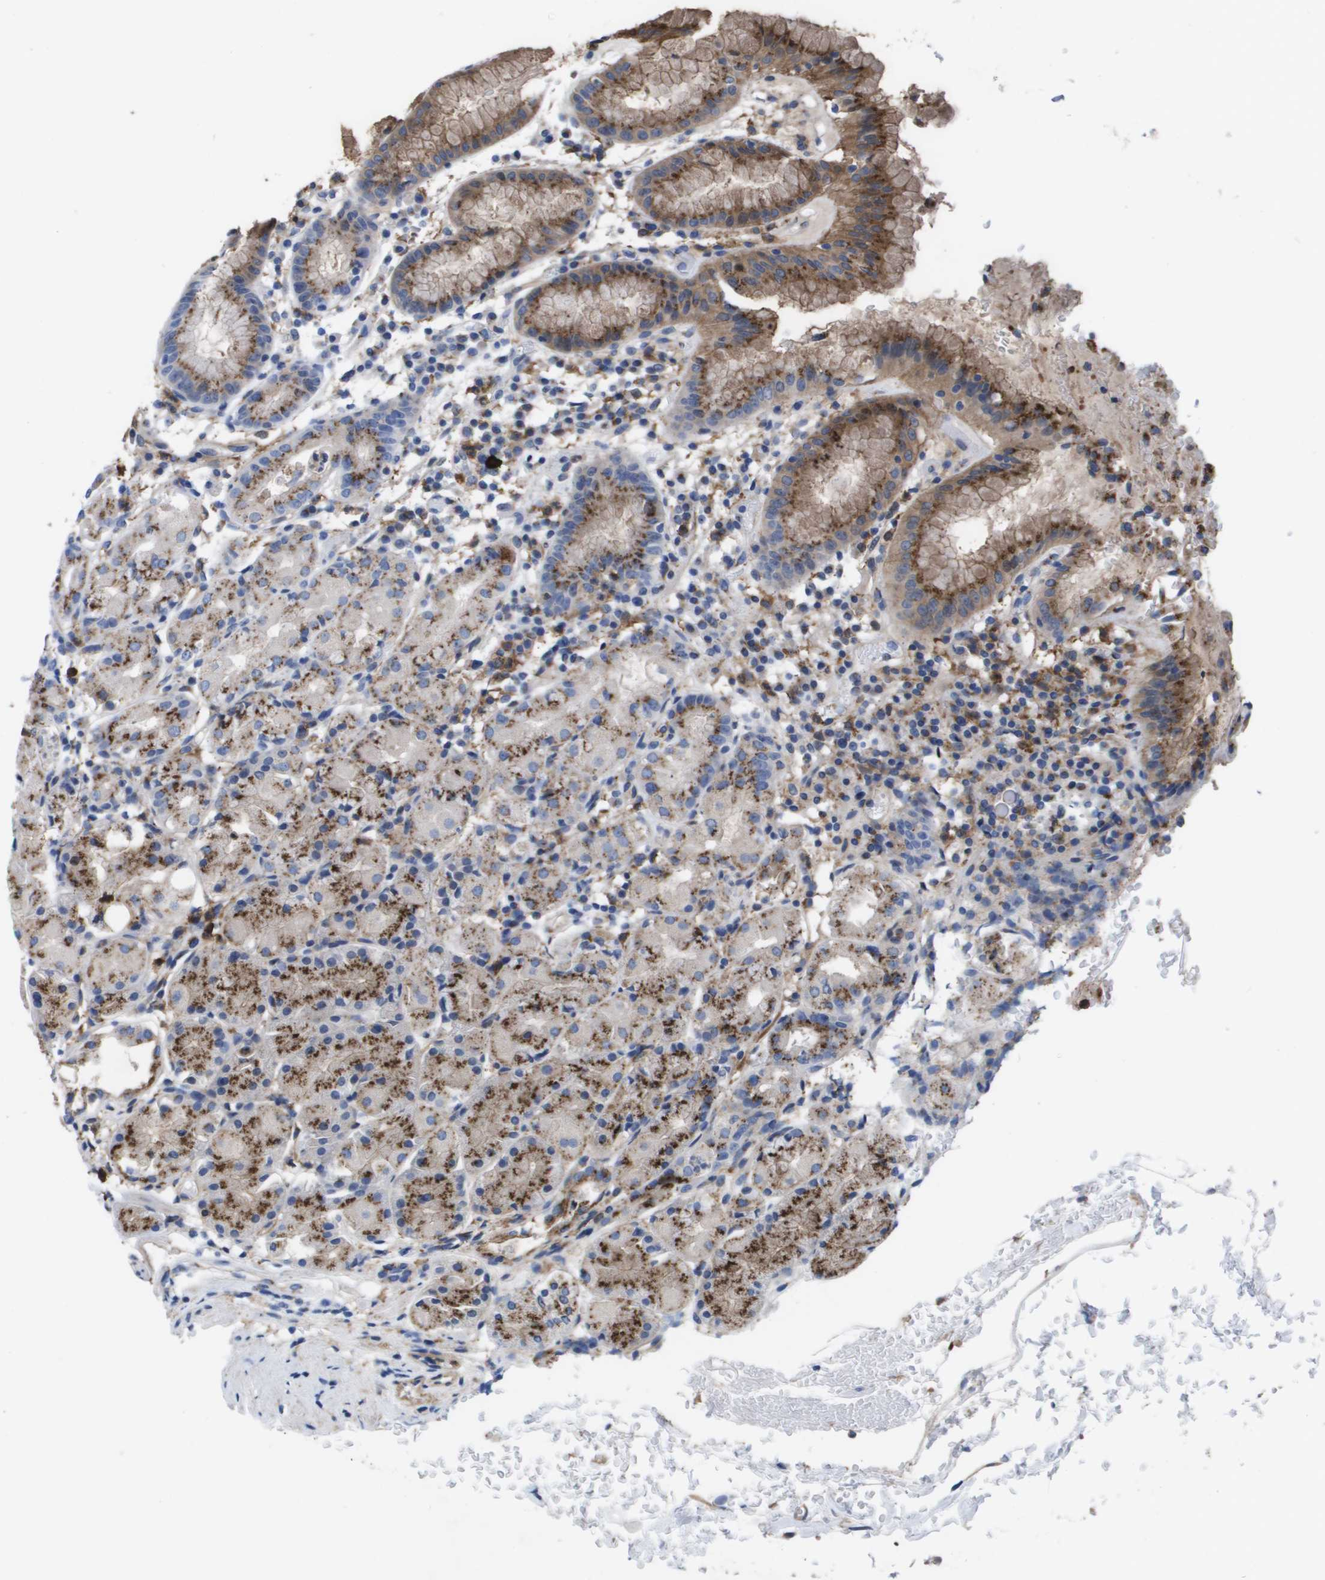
{"staining": {"intensity": "strong", "quantity": ">75%", "location": "cytoplasmic/membranous"}, "tissue": "stomach", "cell_type": "Glandular cells", "image_type": "normal", "snomed": [{"axis": "morphology", "description": "Normal tissue, NOS"}, {"axis": "topography", "description": "Stomach"}, {"axis": "topography", "description": "Stomach, lower"}], "caption": "Brown immunohistochemical staining in normal human stomach exhibits strong cytoplasmic/membranous expression in about >75% of glandular cells.", "gene": "SLC37A2", "patient": {"sex": "female", "age": 75}}